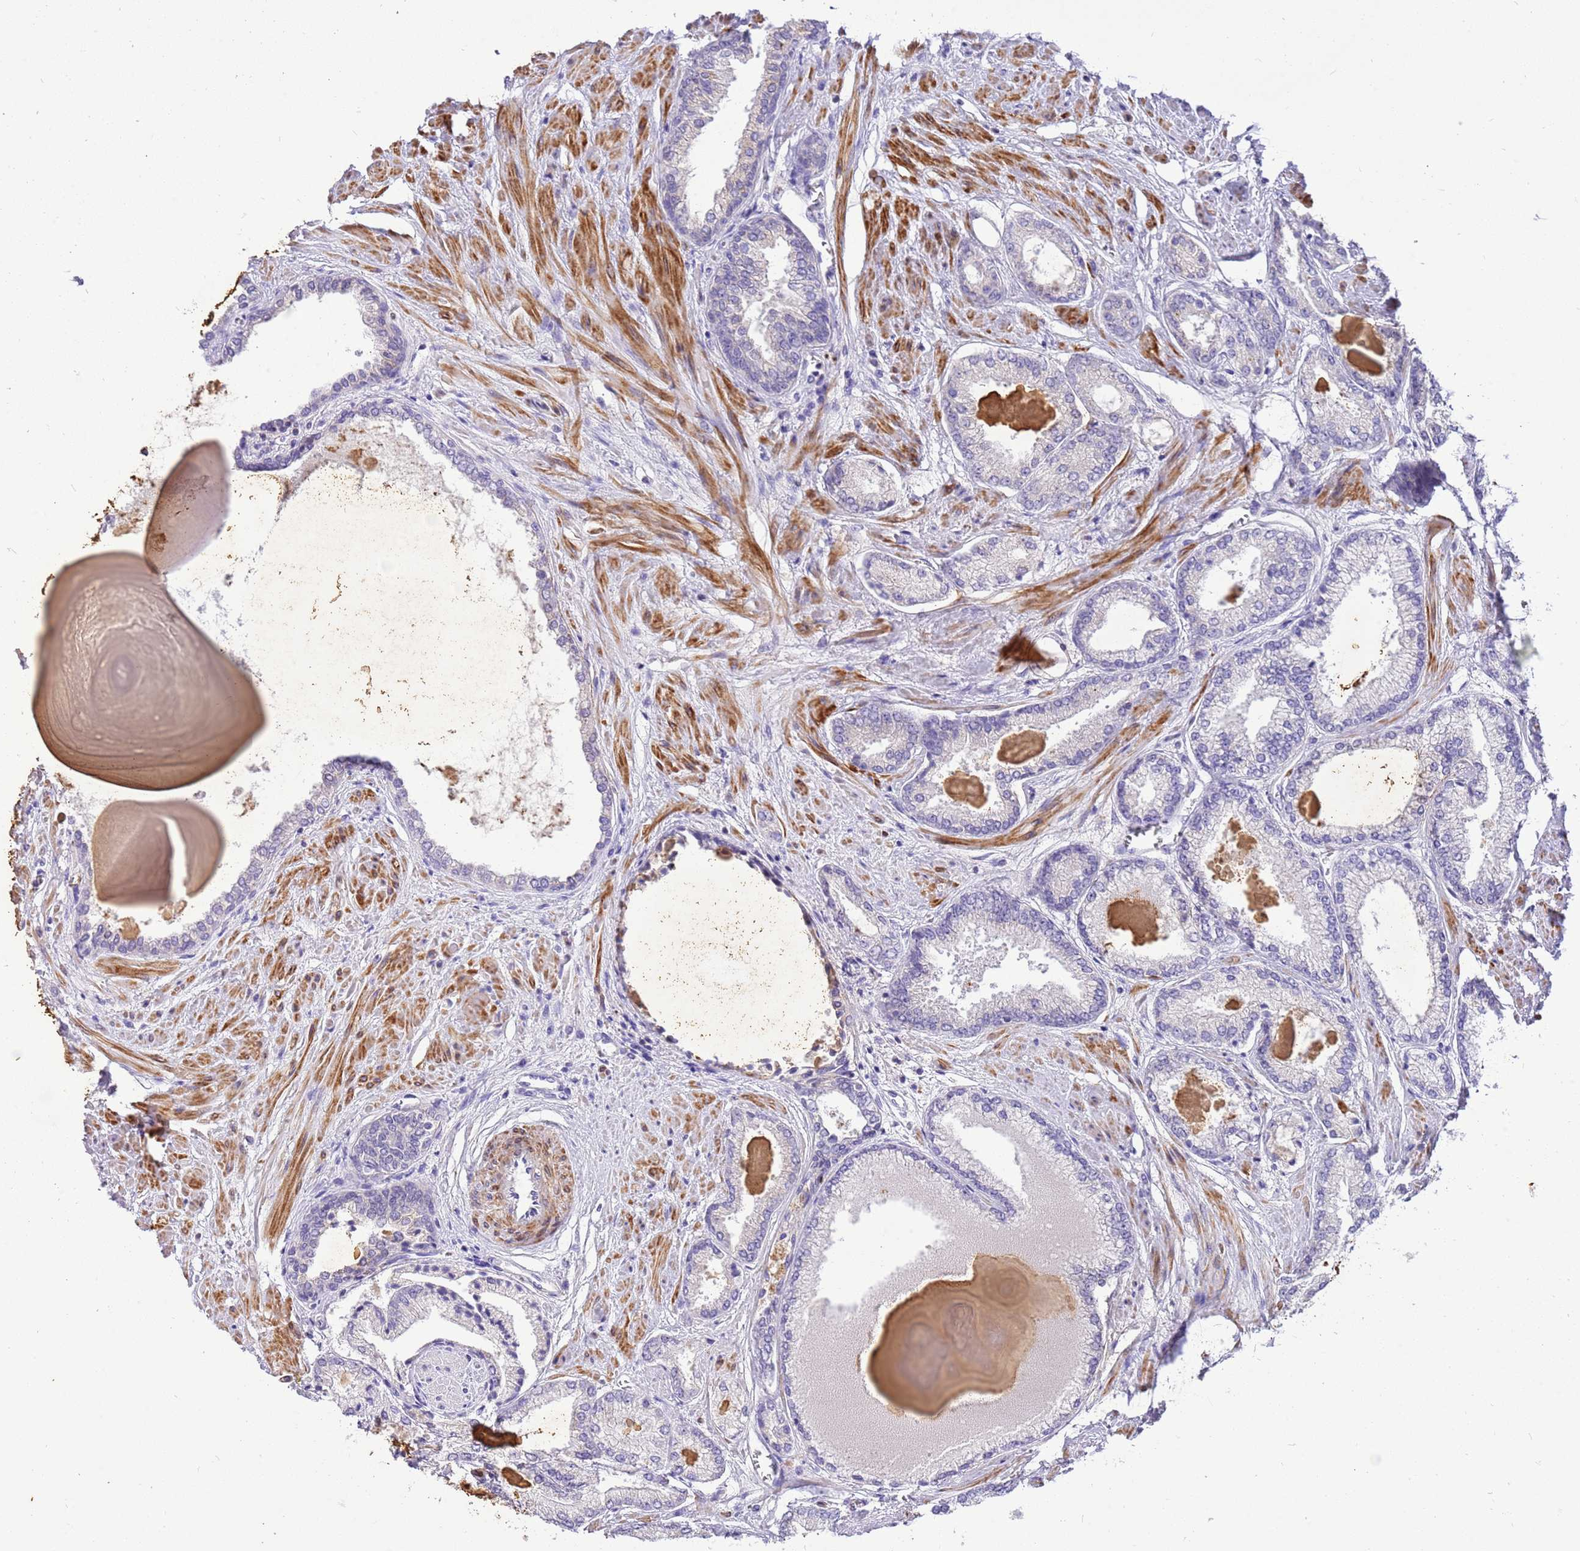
{"staining": {"intensity": "negative", "quantity": "none", "location": "none"}, "tissue": "prostate cancer", "cell_type": "Tumor cells", "image_type": "cancer", "snomed": [{"axis": "morphology", "description": "Adenocarcinoma, High grade"}, {"axis": "topography", "description": "Prostate"}], "caption": "Tumor cells are negative for protein expression in human prostate cancer.", "gene": "GLCE", "patient": {"sex": "male", "age": 68}}